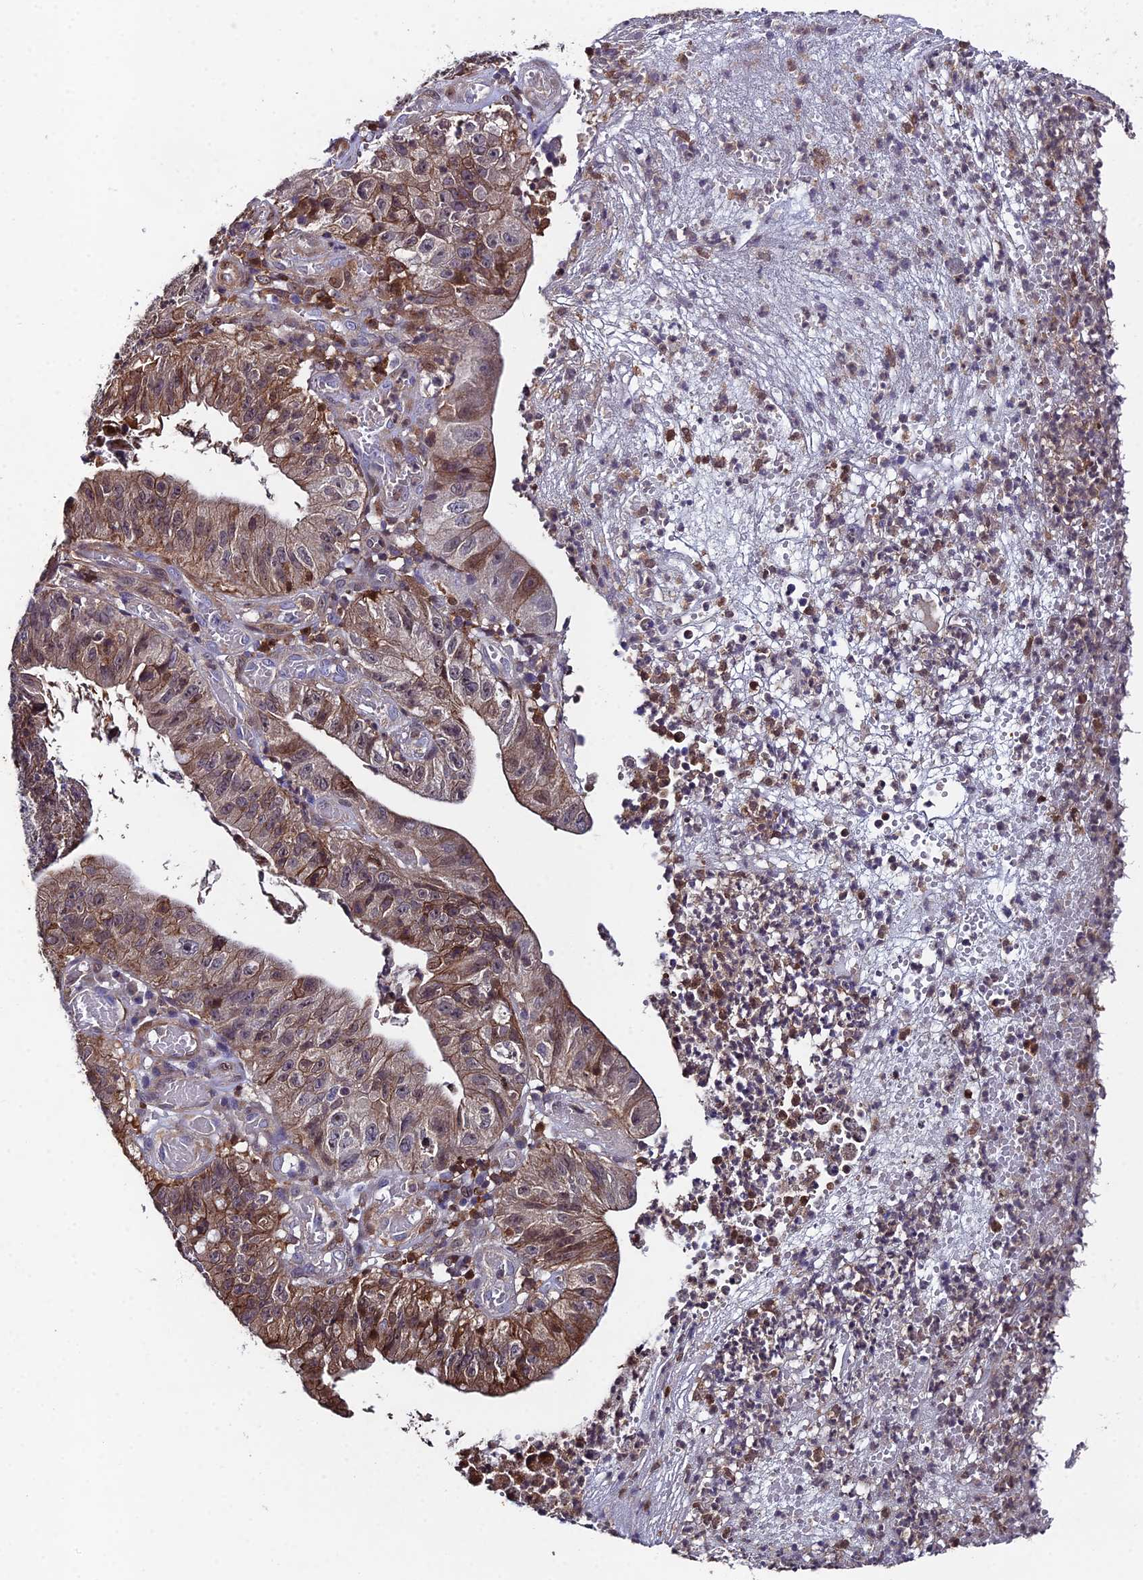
{"staining": {"intensity": "moderate", "quantity": ">75%", "location": "cytoplasmic/membranous"}, "tissue": "stomach cancer", "cell_type": "Tumor cells", "image_type": "cancer", "snomed": [{"axis": "morphology", "description": "Adenocarcinoma, NOS"}, {"axis": "topography", "description": "Stomach"}], "caption": "Immunohistochemical staining of adenocarcinoma (stomach) reveals moderate cytoplasmic/membranous protein staining in about >75% of tumor cells.", "gene": "GALK2", "patient": {"sex": "male", "age": 59}}